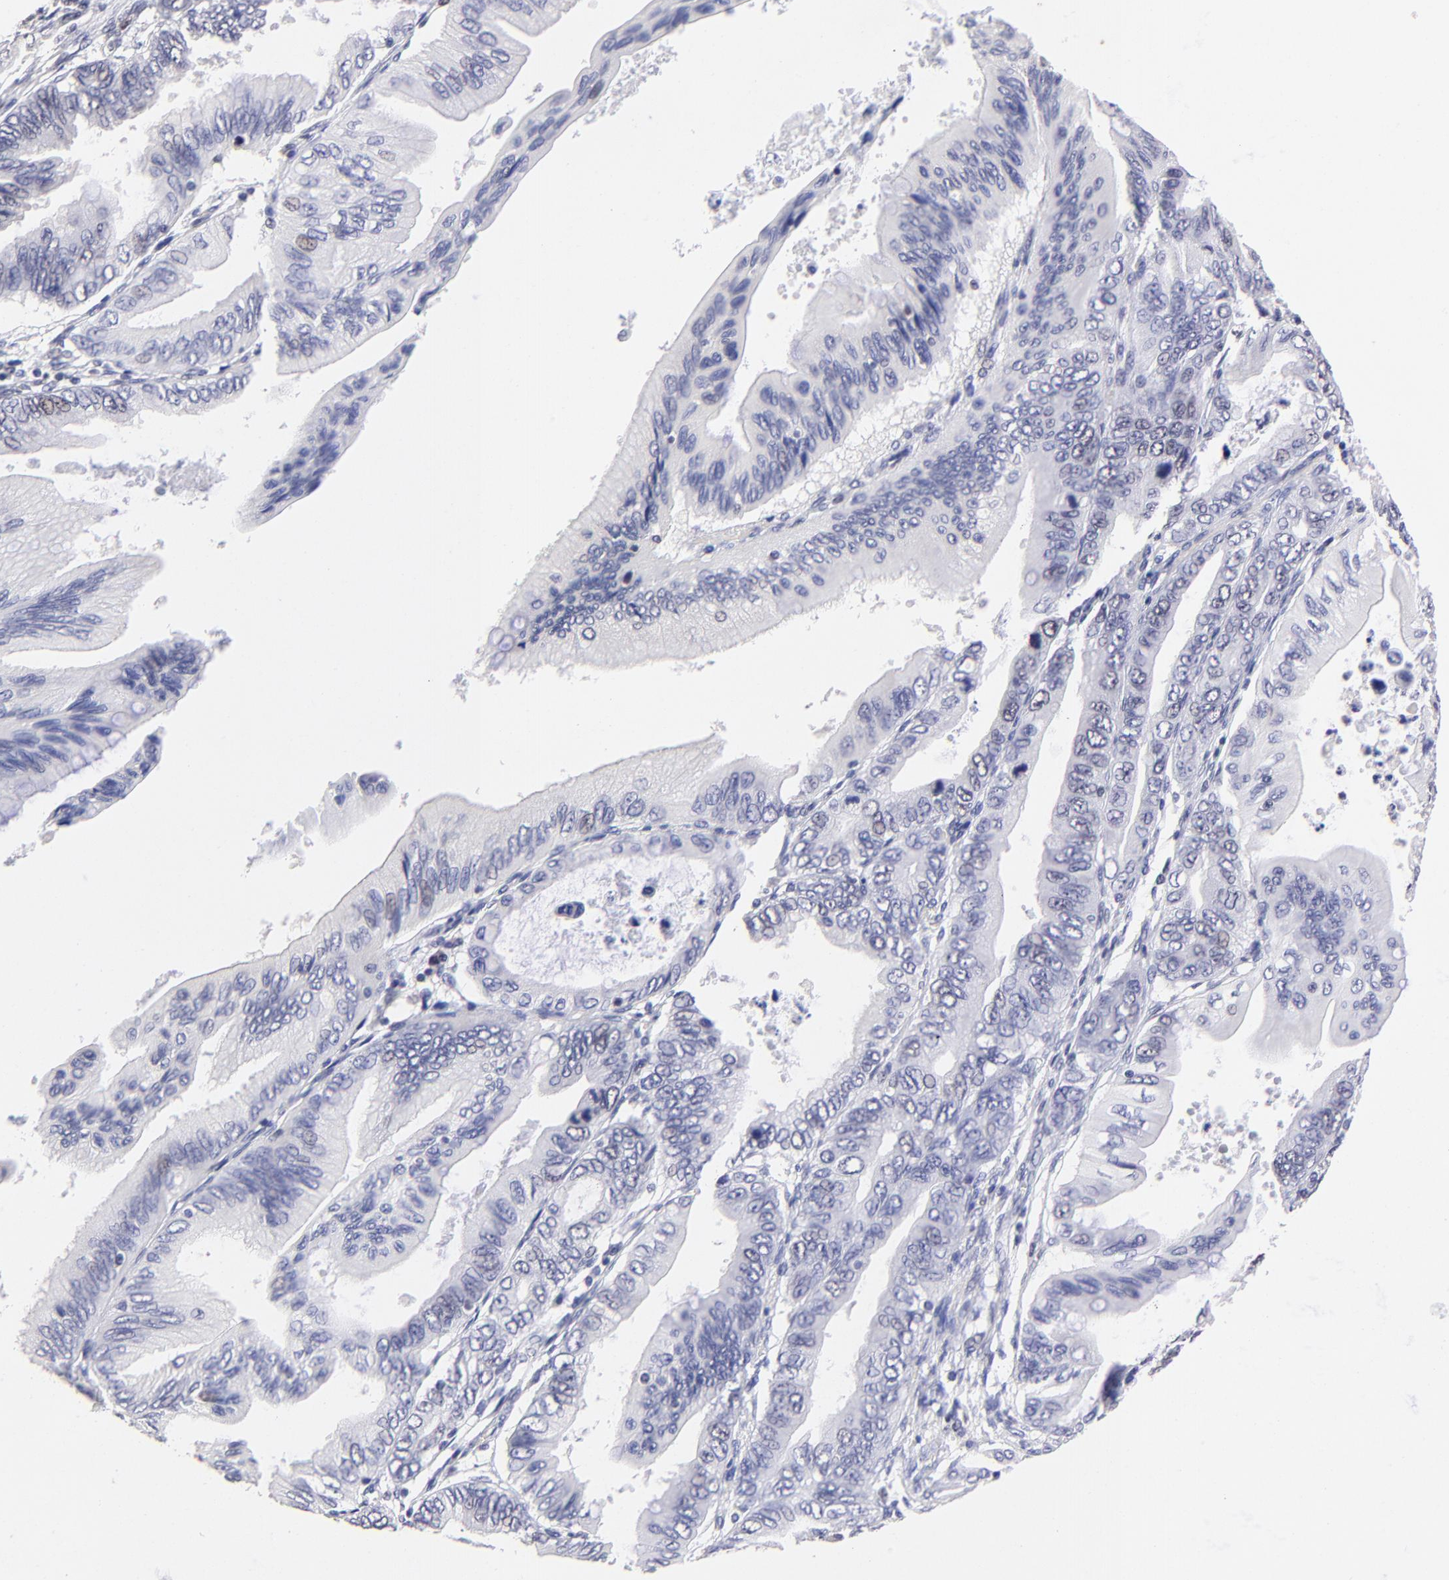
{"staining": {"intensity": "weak", "quantity": "<25%", "location": "nuclear"}, "tissue": "pancreatic cancer", "cell_type": "Tumor cells", "image_type": "cancer", "snomed": [{"axis": "morphology", "description": "Adenocarcinoma, NOS"}, {"axis": "topography", "description": "Pancreas"}], "caption": "Immunohistochemistry (IHC) photomicrograph of neoplastic tissue: adenocarcinoma (pancreatic) stained with DAB shows no significant protein positivity in tumor cells.", "gene": "DNMT1", "patient": {"sex": "female", "age": 66}}